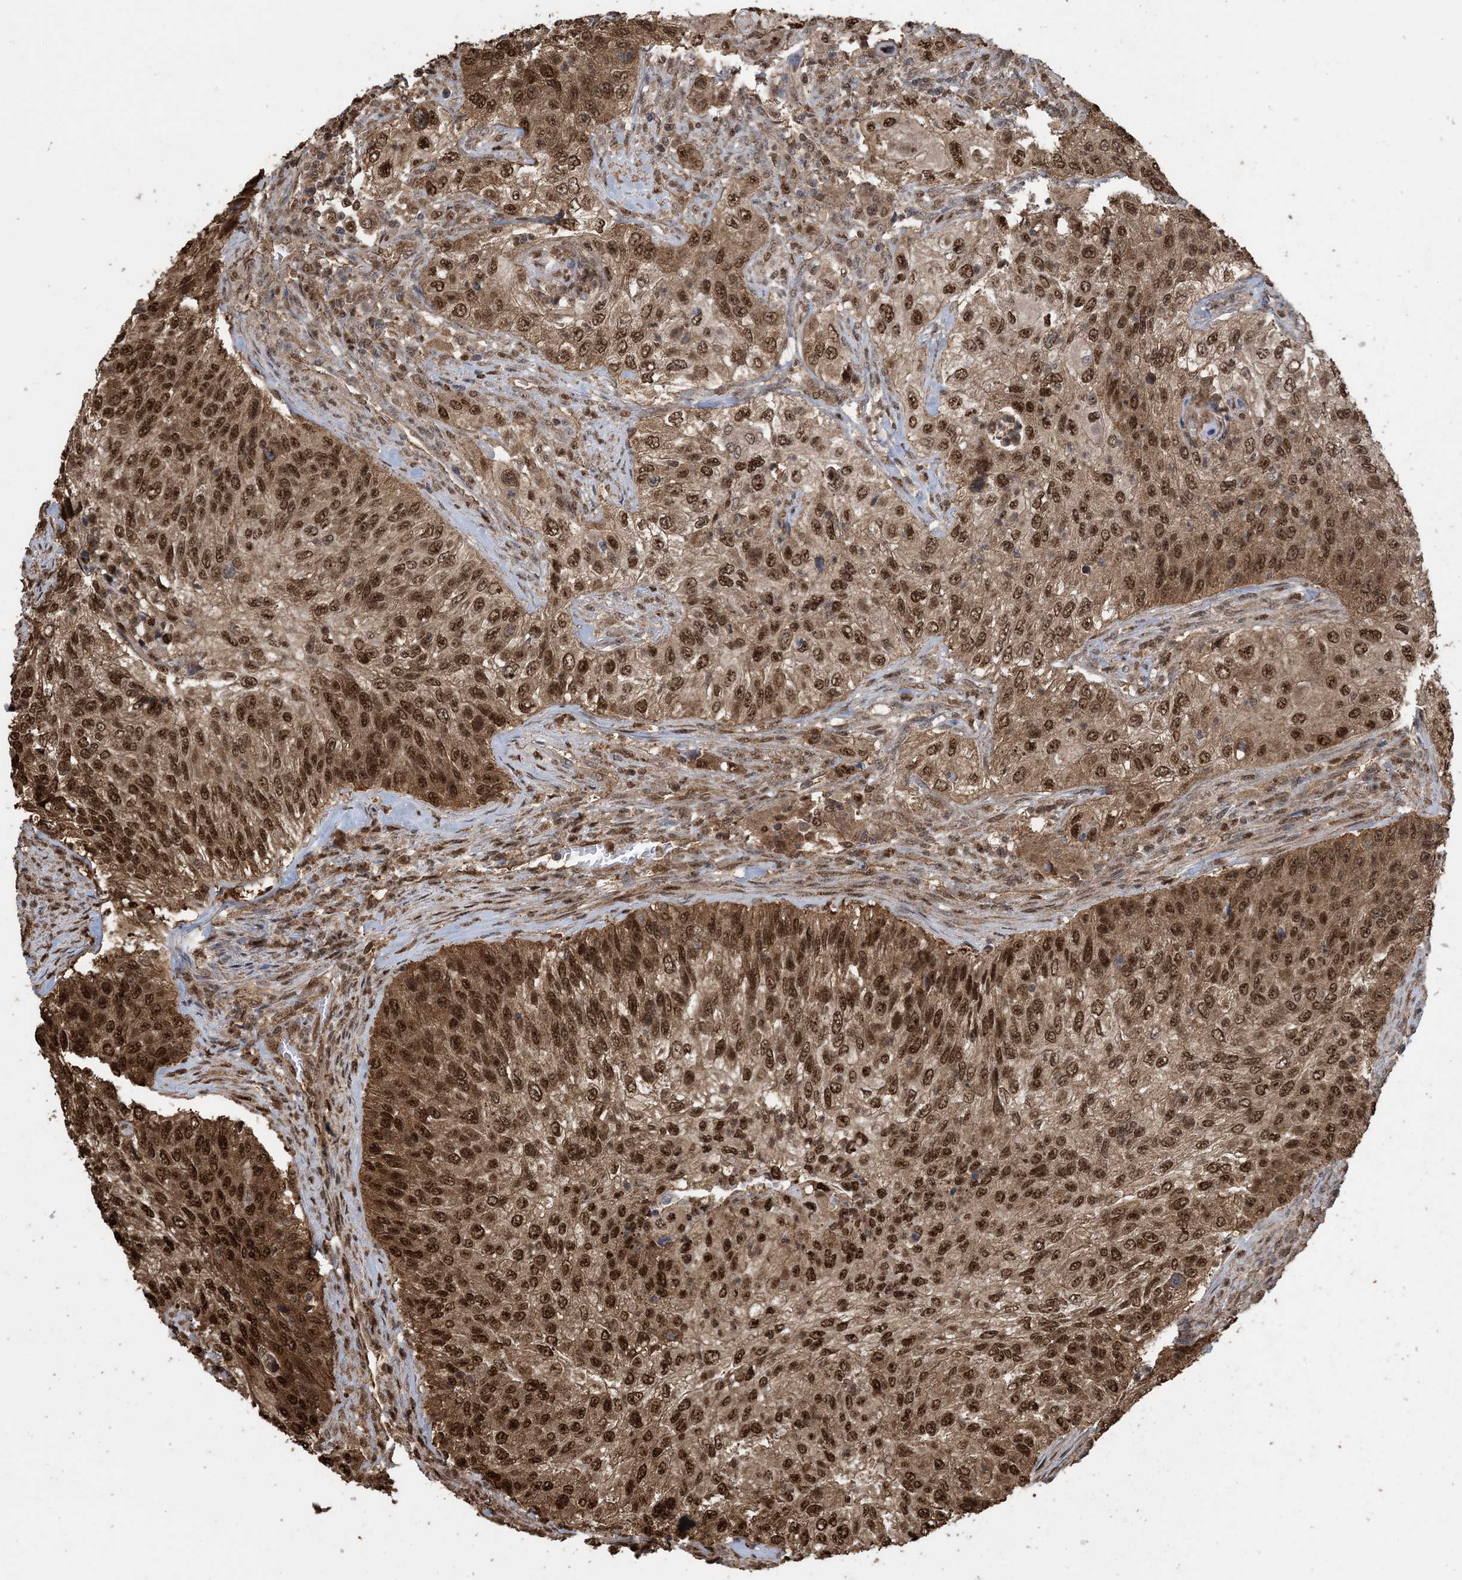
{"staining": {"intensity": "strong", "quantity": ">75%", "location": "cytoplasmic/membranous,nuclear"}, "tissue": "urothelial cancer", "cell_type": "Tumor cells", "image_type": "cancer", "snomed": [{"axis": "morphology", "description": "Urothelial carcinoma, High grade"}, {"axis": "topography", "description": "Urinary bladder"}], "caption": "Protein expression analysis of urothelial cancer exhibits strong cytoplasmic/membranous and nuclear staining in about >75% of tumor cells.", "gene": "HSPA1A", "patient": {"sex": "female", "age": 60}}